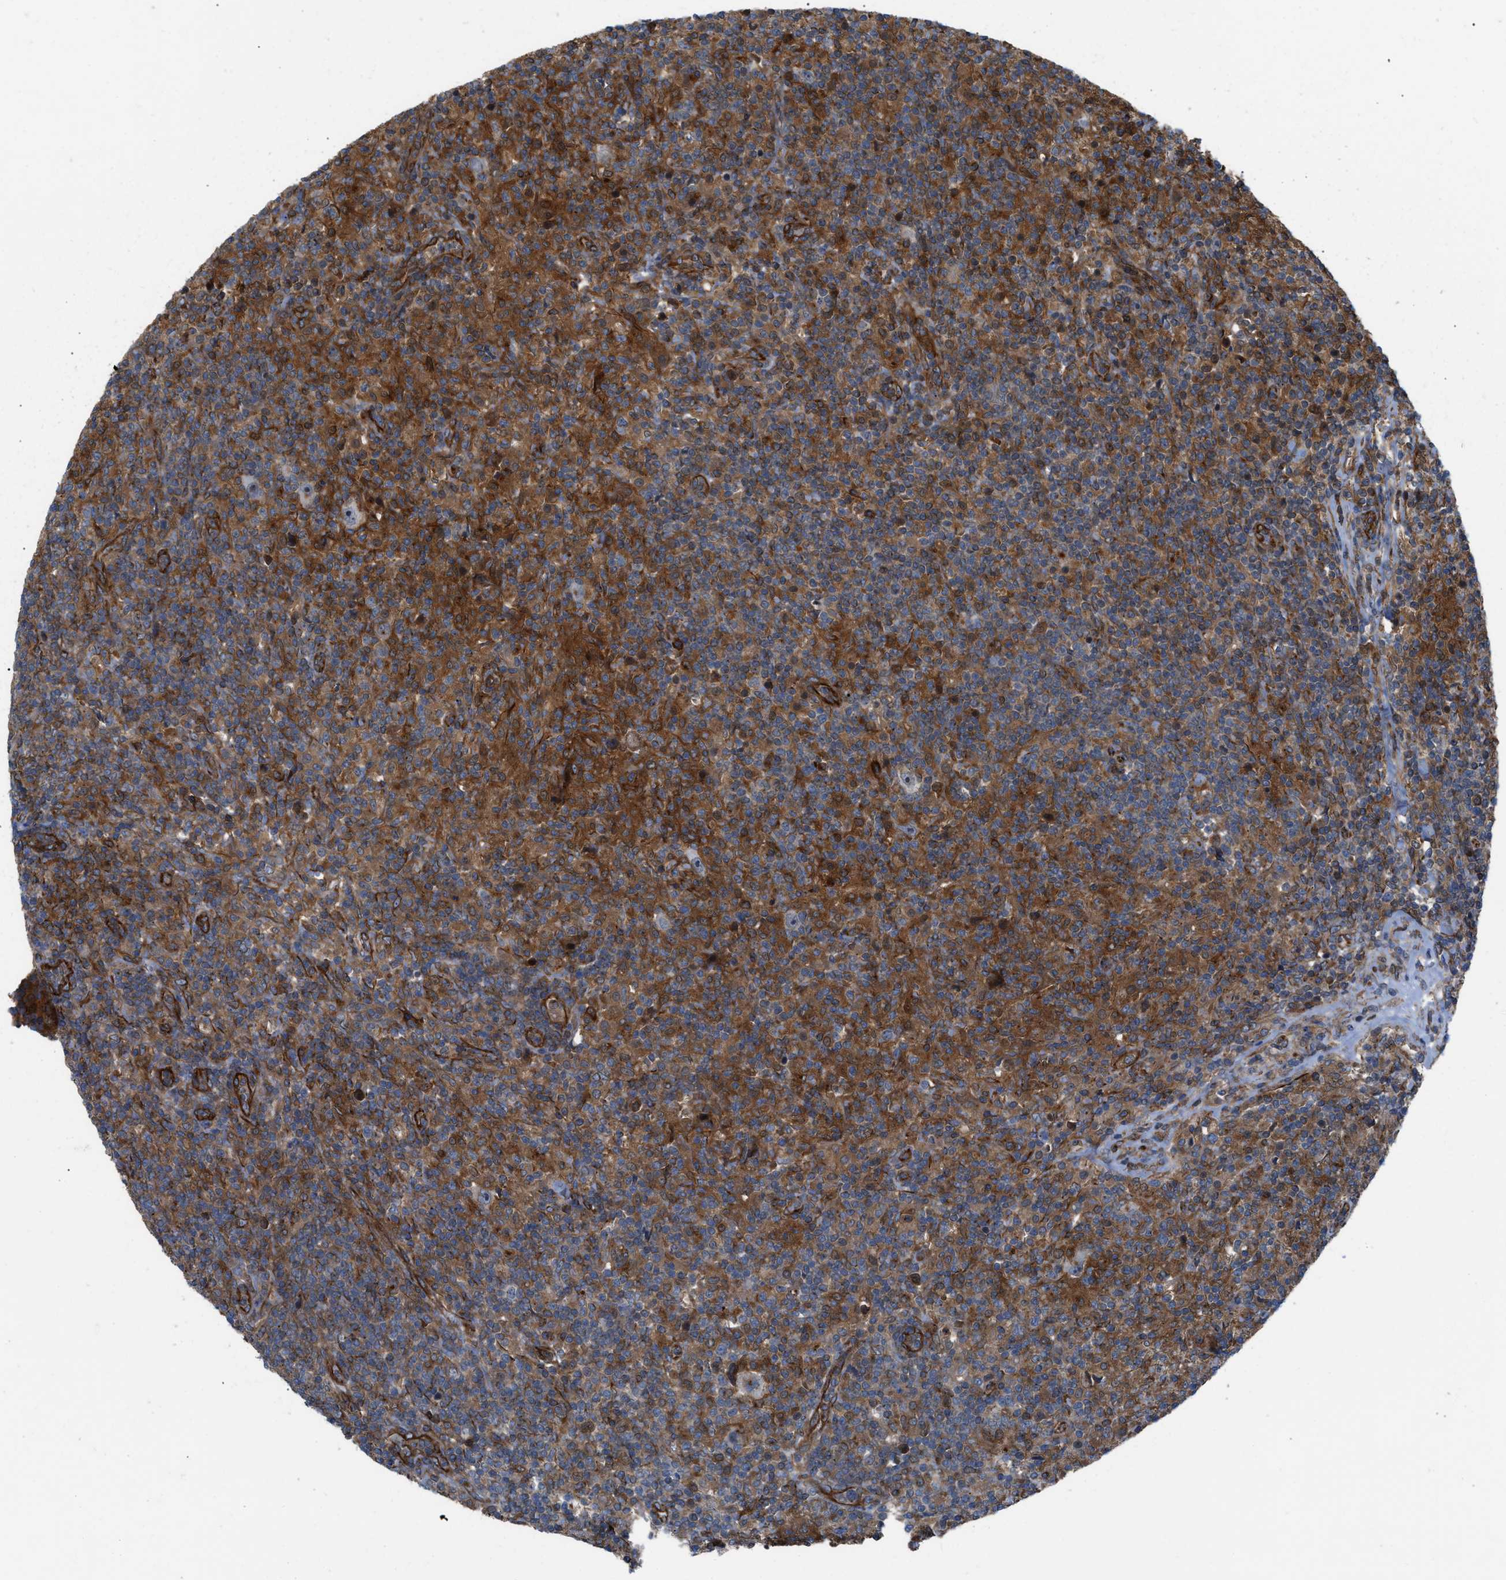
{"staining": {"intensity": "negative", "quantity": "none", "location": "none"}, "tissue": "lymphoma", "cell_type": "Tumor cells", "image_type": "cancer", "snomed": [{"axis": "morphology", "description": "Hodgkin's disease, NOS"}, {"axis": "topography", "description": "Lymph node"}], "caption": "Tumor cells are negative for brown protein staining in Hodgkin's disease.", "gene": "PTPRE", "patient": {"sex": "male", "age": 70}}